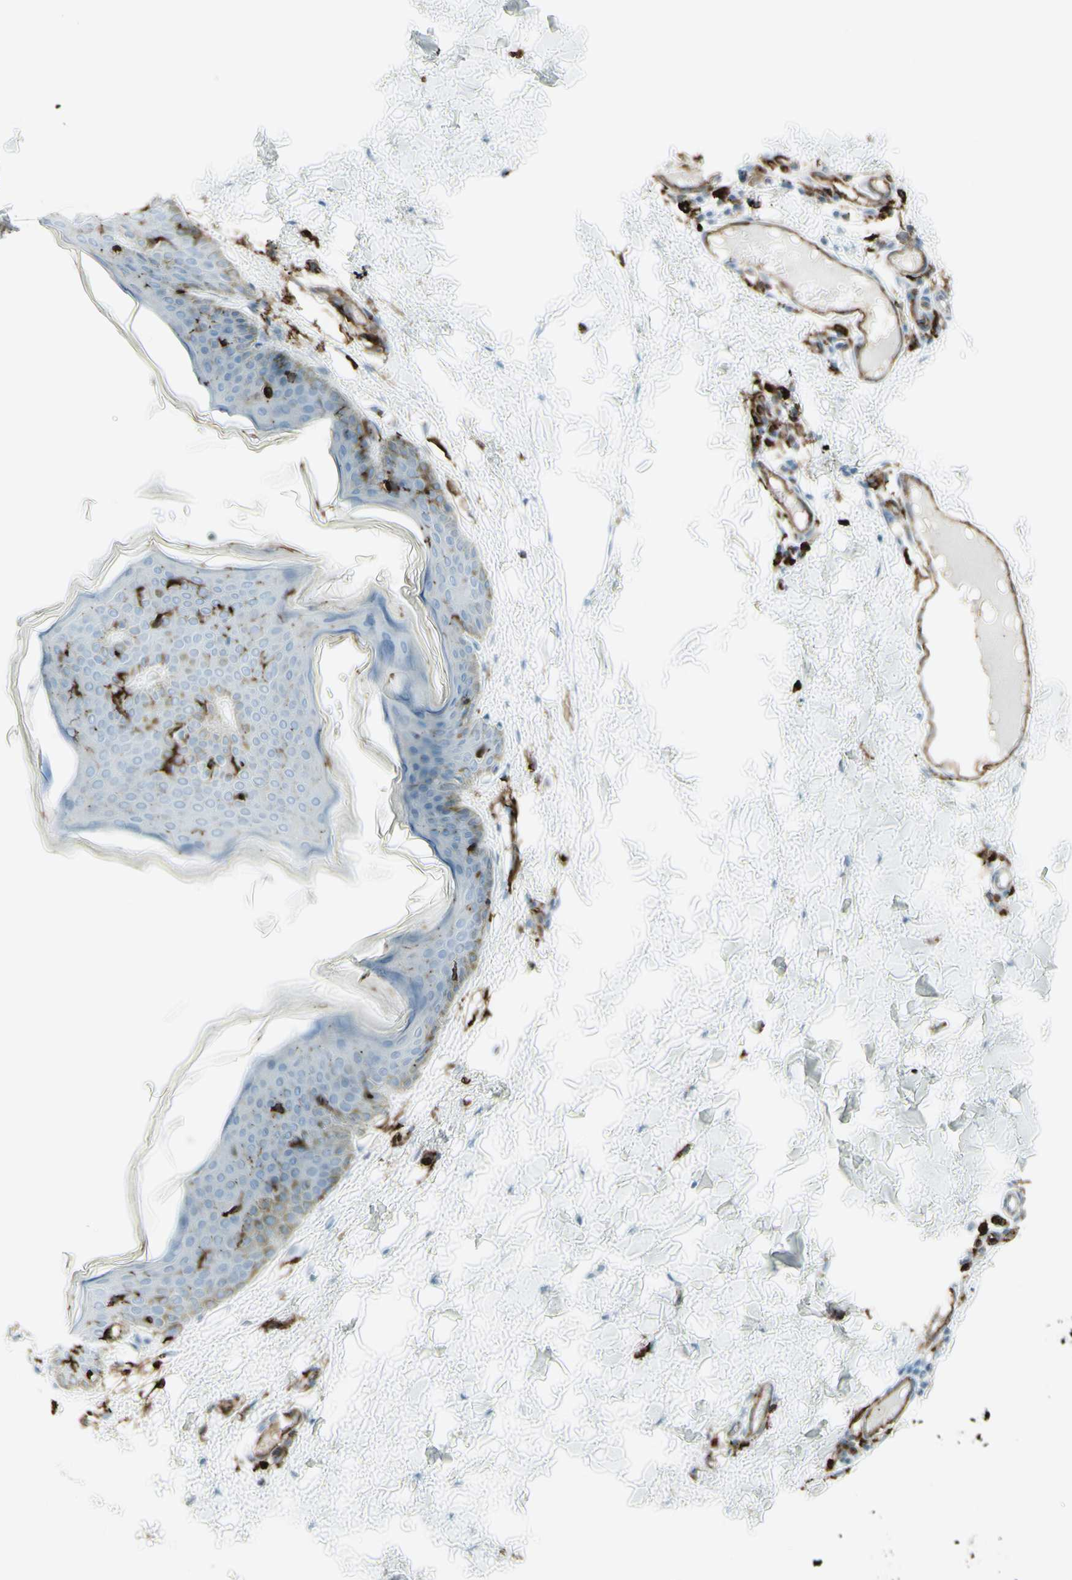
{"staining": {"intensity": "weak", "quantity": "25%-75%", "location": "cytoplasmic/membranous"}, "tissue": "skin", "cell_type": "Fibroblasts", "image_type": "normal", "snomed": [{"axis": "morphology", "description": "Normal tissue, NOS"}, {"axis": "topography", "description": "Skin"}], "caption": "Immunohistochemistry of unremarkable human skin displays low levels of weak cytoplasmic/membranous staining in about 25%-75% of fibroblasts.", "gene": "HLA", "patient": {"sex": "female", "age": 17}}